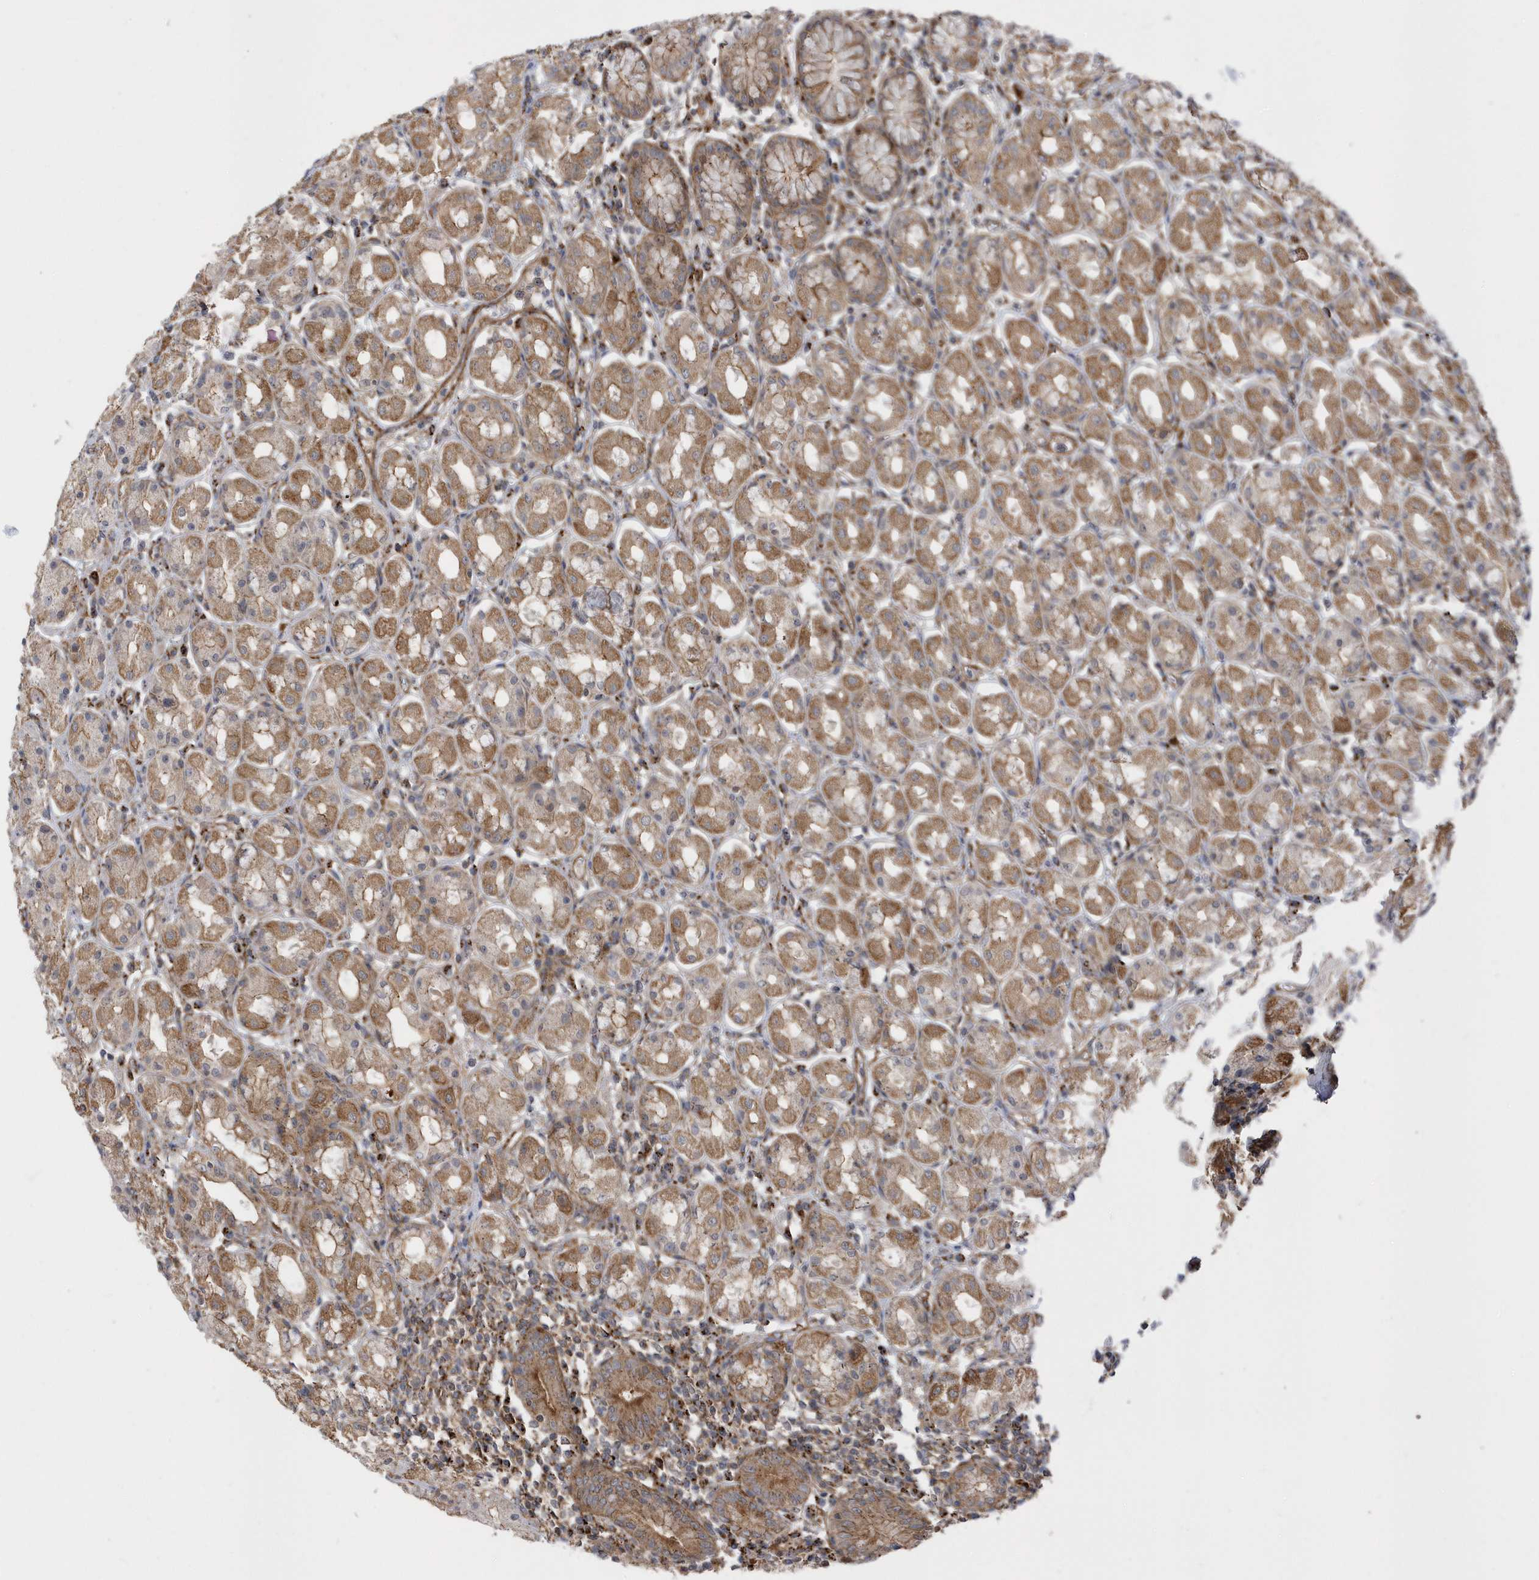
{"staining": {"intensity": "moderate", "quantity": ">75%", "location": "cytoplasmic/membranous"}, "tissue": "stomach", "cell_type": "Glandular cells", "image_type": "normal", "snomed": [{"axis": "morphology", "description": "Normal tissue, NOS"}, {"axis": "topography", "description": "Stomach"}, {"axis": "topography", "description": "Stomach, lower"}], "caption": "Brown immunohistochemical staining in benign human stomach exhibits moderate cytoplasmic/membranous staining in approximately >75% of glandular cells.", "gene": "HRH4", "patient": {"sex": "female", "age": 56}}